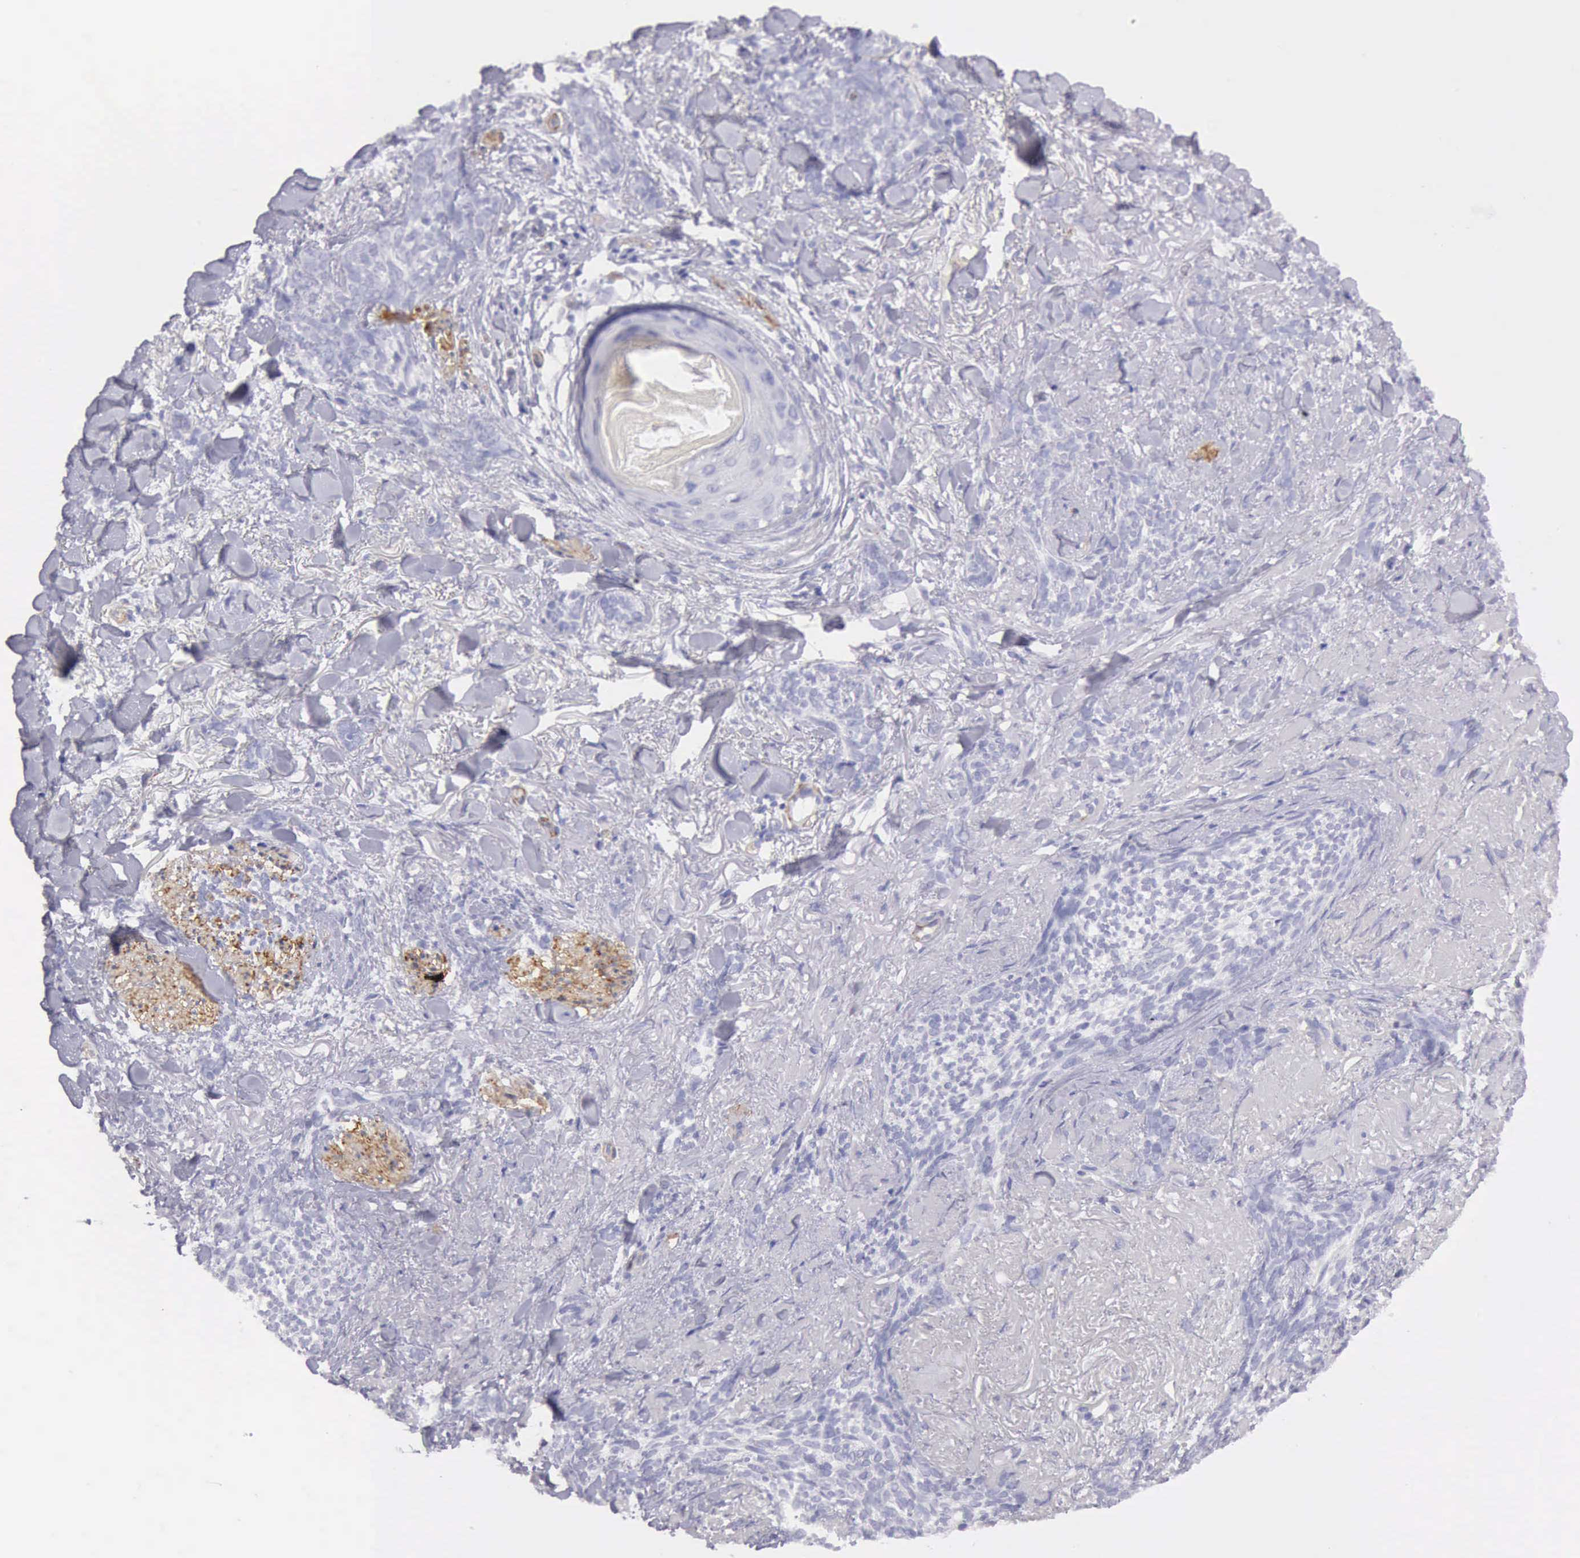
{"staining": {"intensity": "negative", "quantity": "none", "location": "none"}, "tissue": "skin cancer", "cell_type": "Tumor cells", "image_type": "cancer", "snomed": [{"axis": "morphology", "description": "Basal cell carcinoma"}, {"axis": "topography", "description": "Skin"}], "caption": "High power microscopy photomicrograph of an immunohistochemistry (IHC) micrograph of skin cancer (basal cell carcinoma), revealing no significant expression in tumor cells.", "gene": "AOC3", "patient": {"sex": "female", "age": 81}}